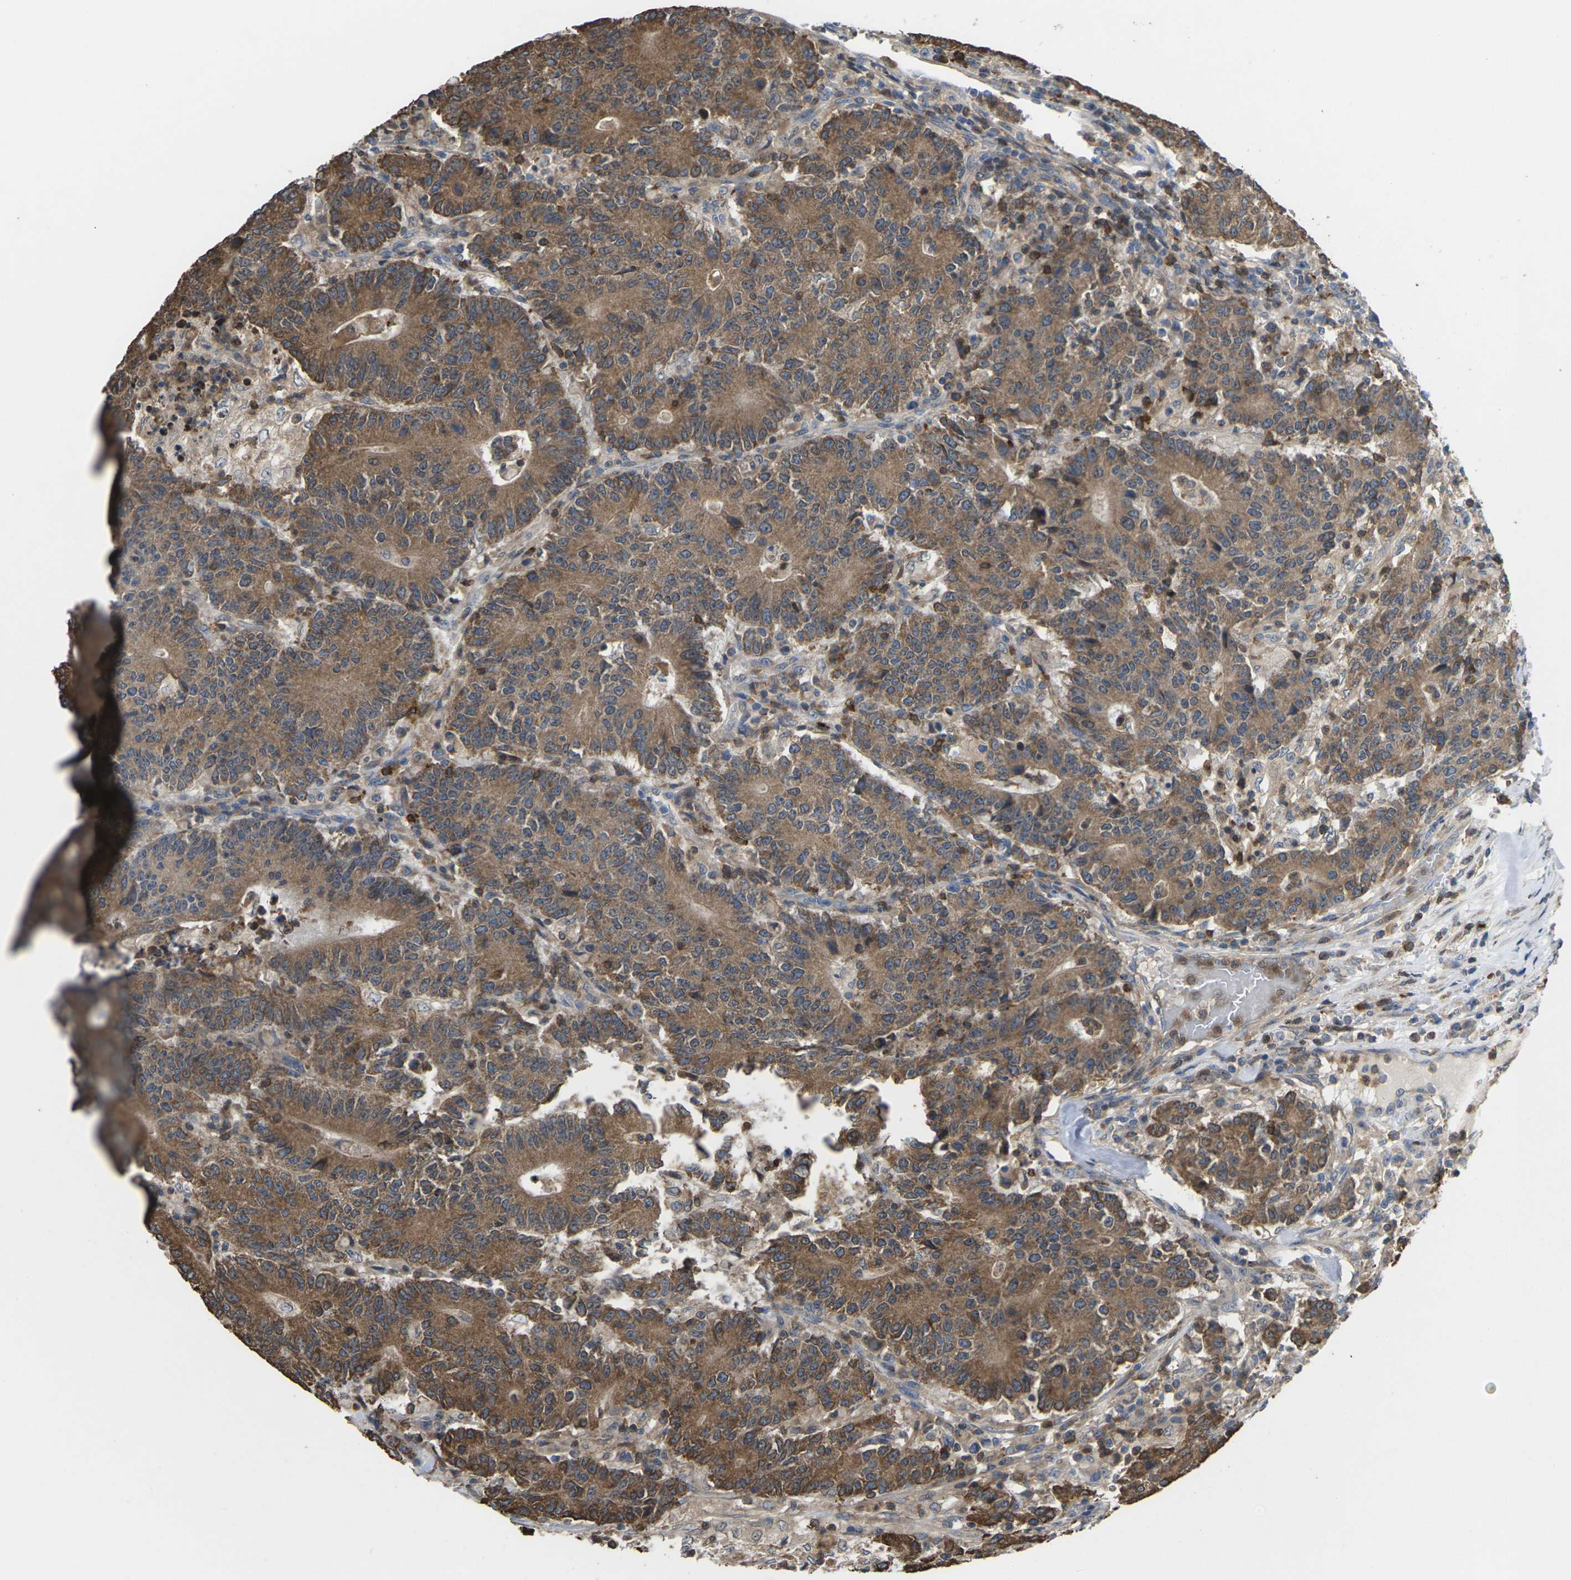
{"staining": {"intensity": "moderate", "quantity": ">75%", "location": "cytoplasmic/membranous"}, "tissue": "colorectal cancer", "cell_type": "Tumor cells", "image_type": "cancer", "snomed": [{"axis": "morphology", "description": "Normal tissue, NOS"}, {"axis": "morphology", "description": "Adenocarcinoma, NOS"}, {"axis": "topography", "description": "Colon"}], "caption": "Adenocarcinoma (colorectal) stained for a protein demonstrates moderate cytoplasmic/membranous positivity in tumor cells.", "gene": "TIAM1", "patient": {"sex": "female", "age": 75}}